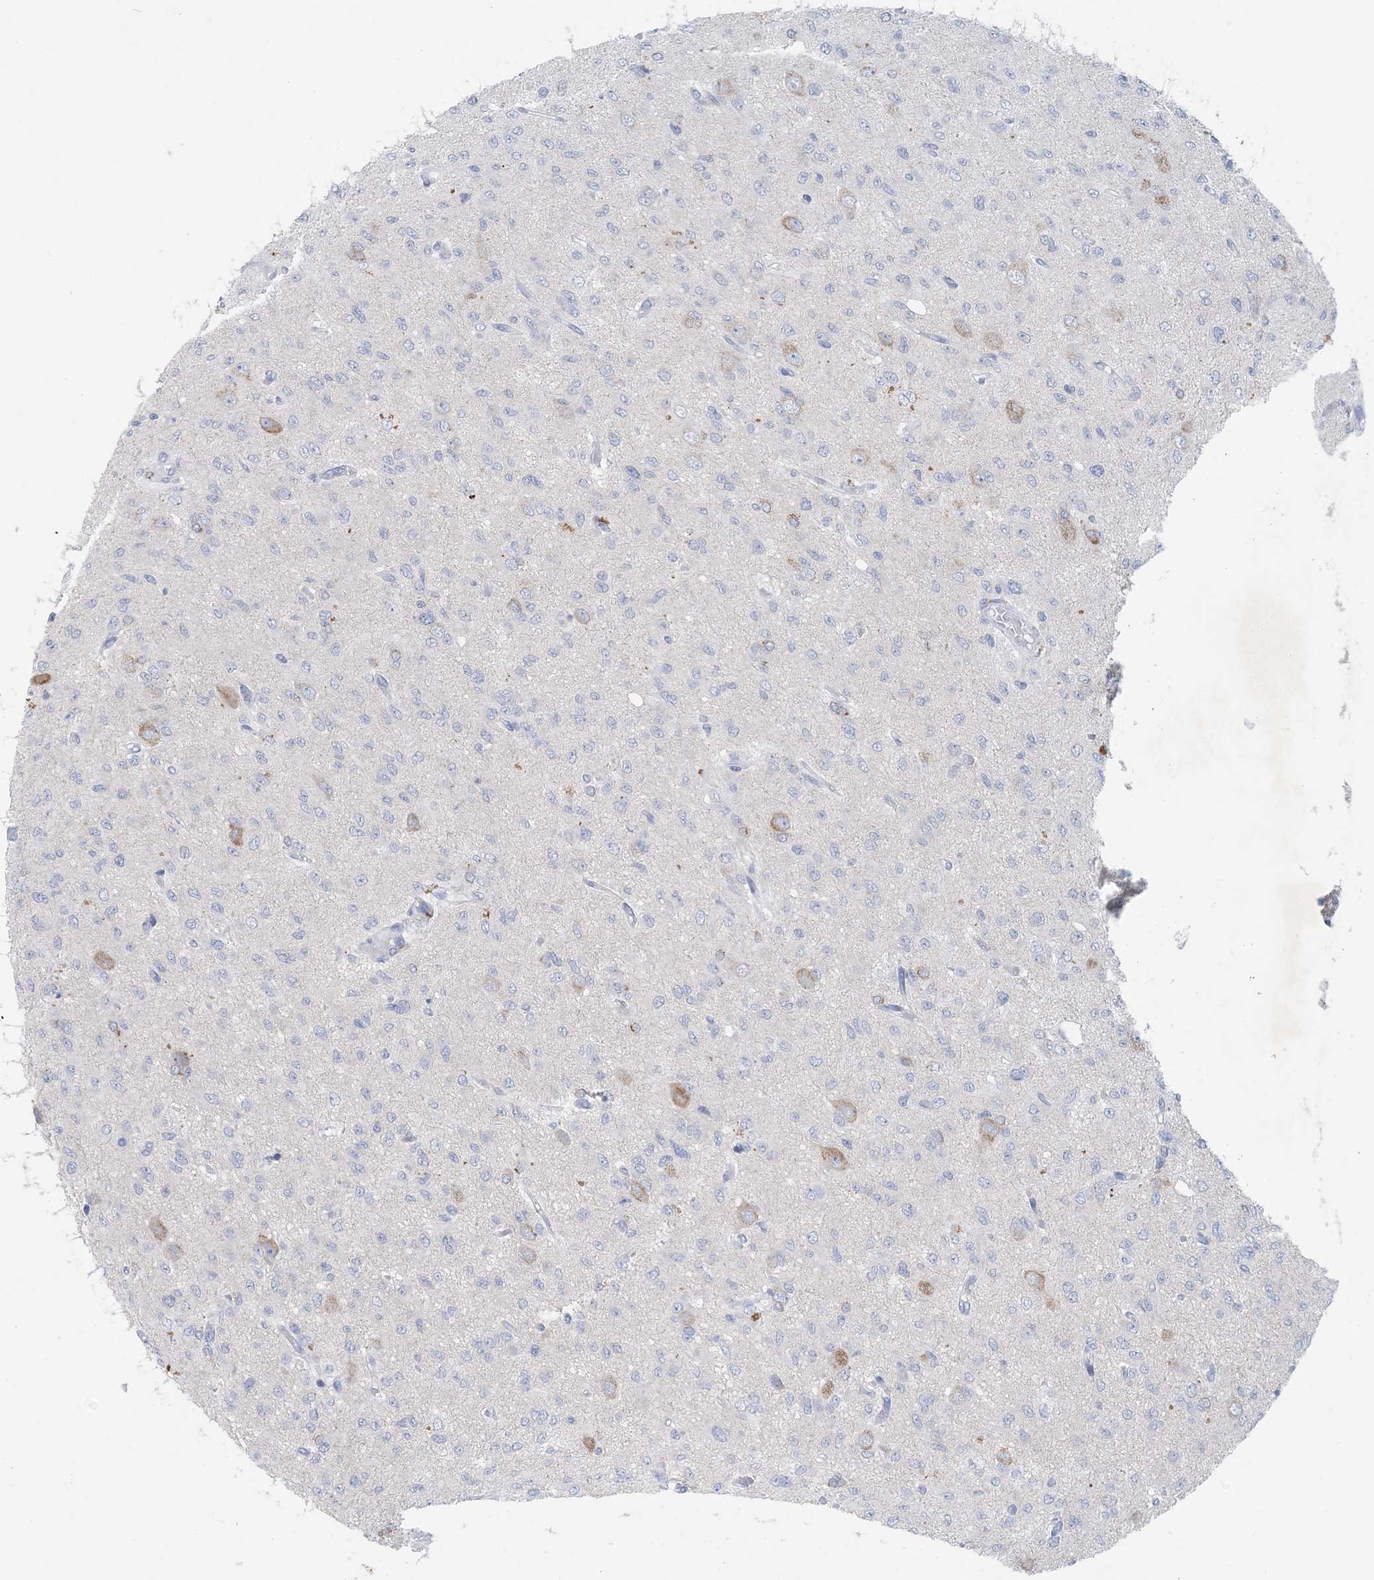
{"staining": {"intensity": "negative", "quantity": "none", "location": "none"}, "tissue": "glioma", "cell_type": "Tumor cells", "image_type": "cancer", "snomed": [{"axis": "morphology", "description": "Glioma, malignant, High grade"}, {"axis": "topography", "description": "Brain"}], "caption": "There is no significant positivity in tumor cells of high-grade glioma (malignant).", "gene": "GABRG1", "patient": {"sex": "female", "age": 59}}